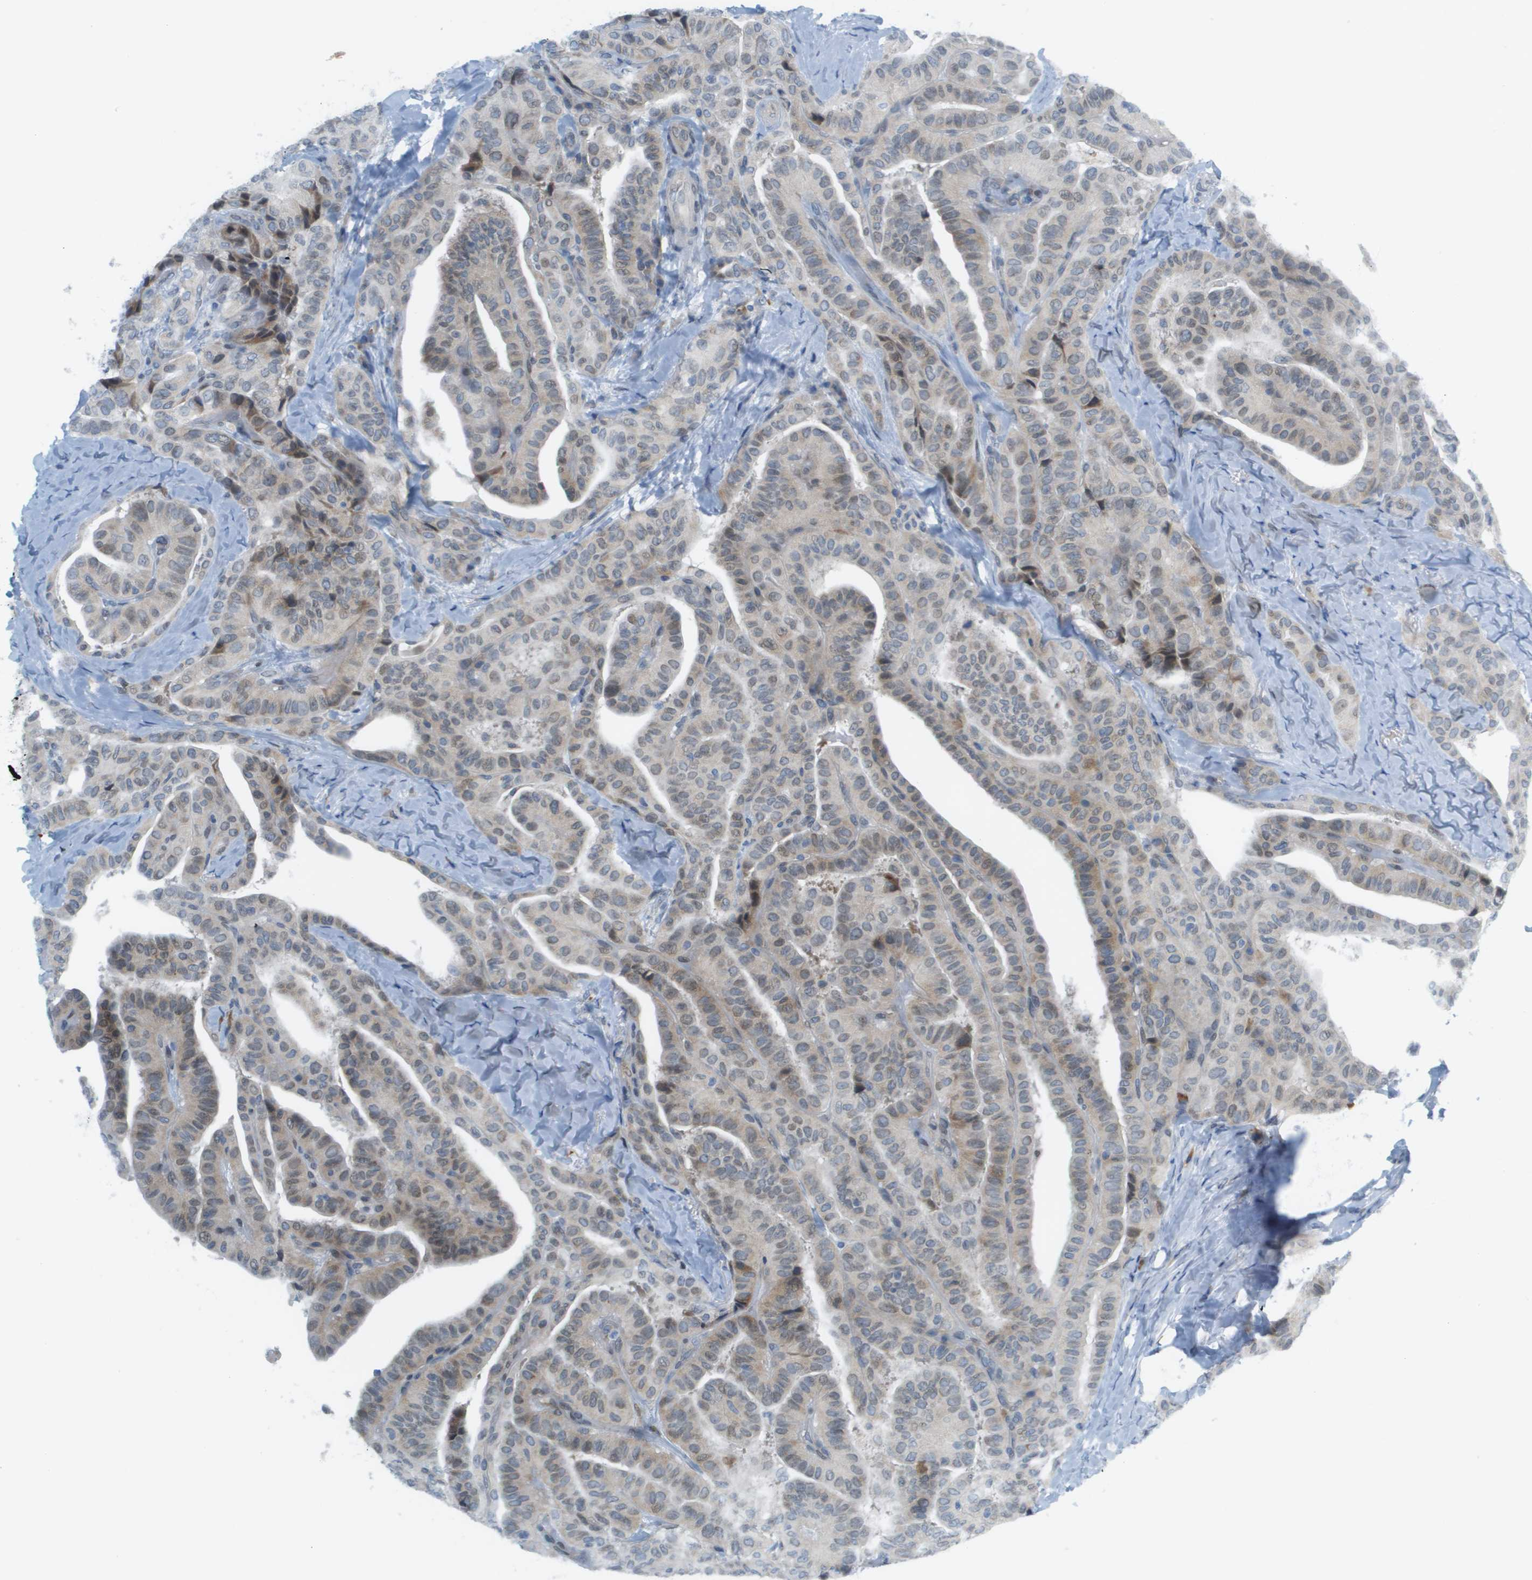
{"staining": {"intensity": "moderate", "quantity": "25%-75%", "location": "cytoplasmic/membranous,nuclear"}, "tissue": "thyroid cancer", "cell_type": "Tumor cells", "image_type": "cancer", "snomed": [{"axis": "morphology", "description": "Papillary adenocarcinoma, NOS"}, {"axis": "topography", "description": "Thyroid gland"}], "caption": "Protein expression analysis of thyroid papillary adenocarcinoma demonstrates moderate cytoplasmic/membranous and nuclear staining in approximately 25%-75% of tumor cells.", "gene": "CACNB4", "patient": {"sex": "male", "age": 77}}